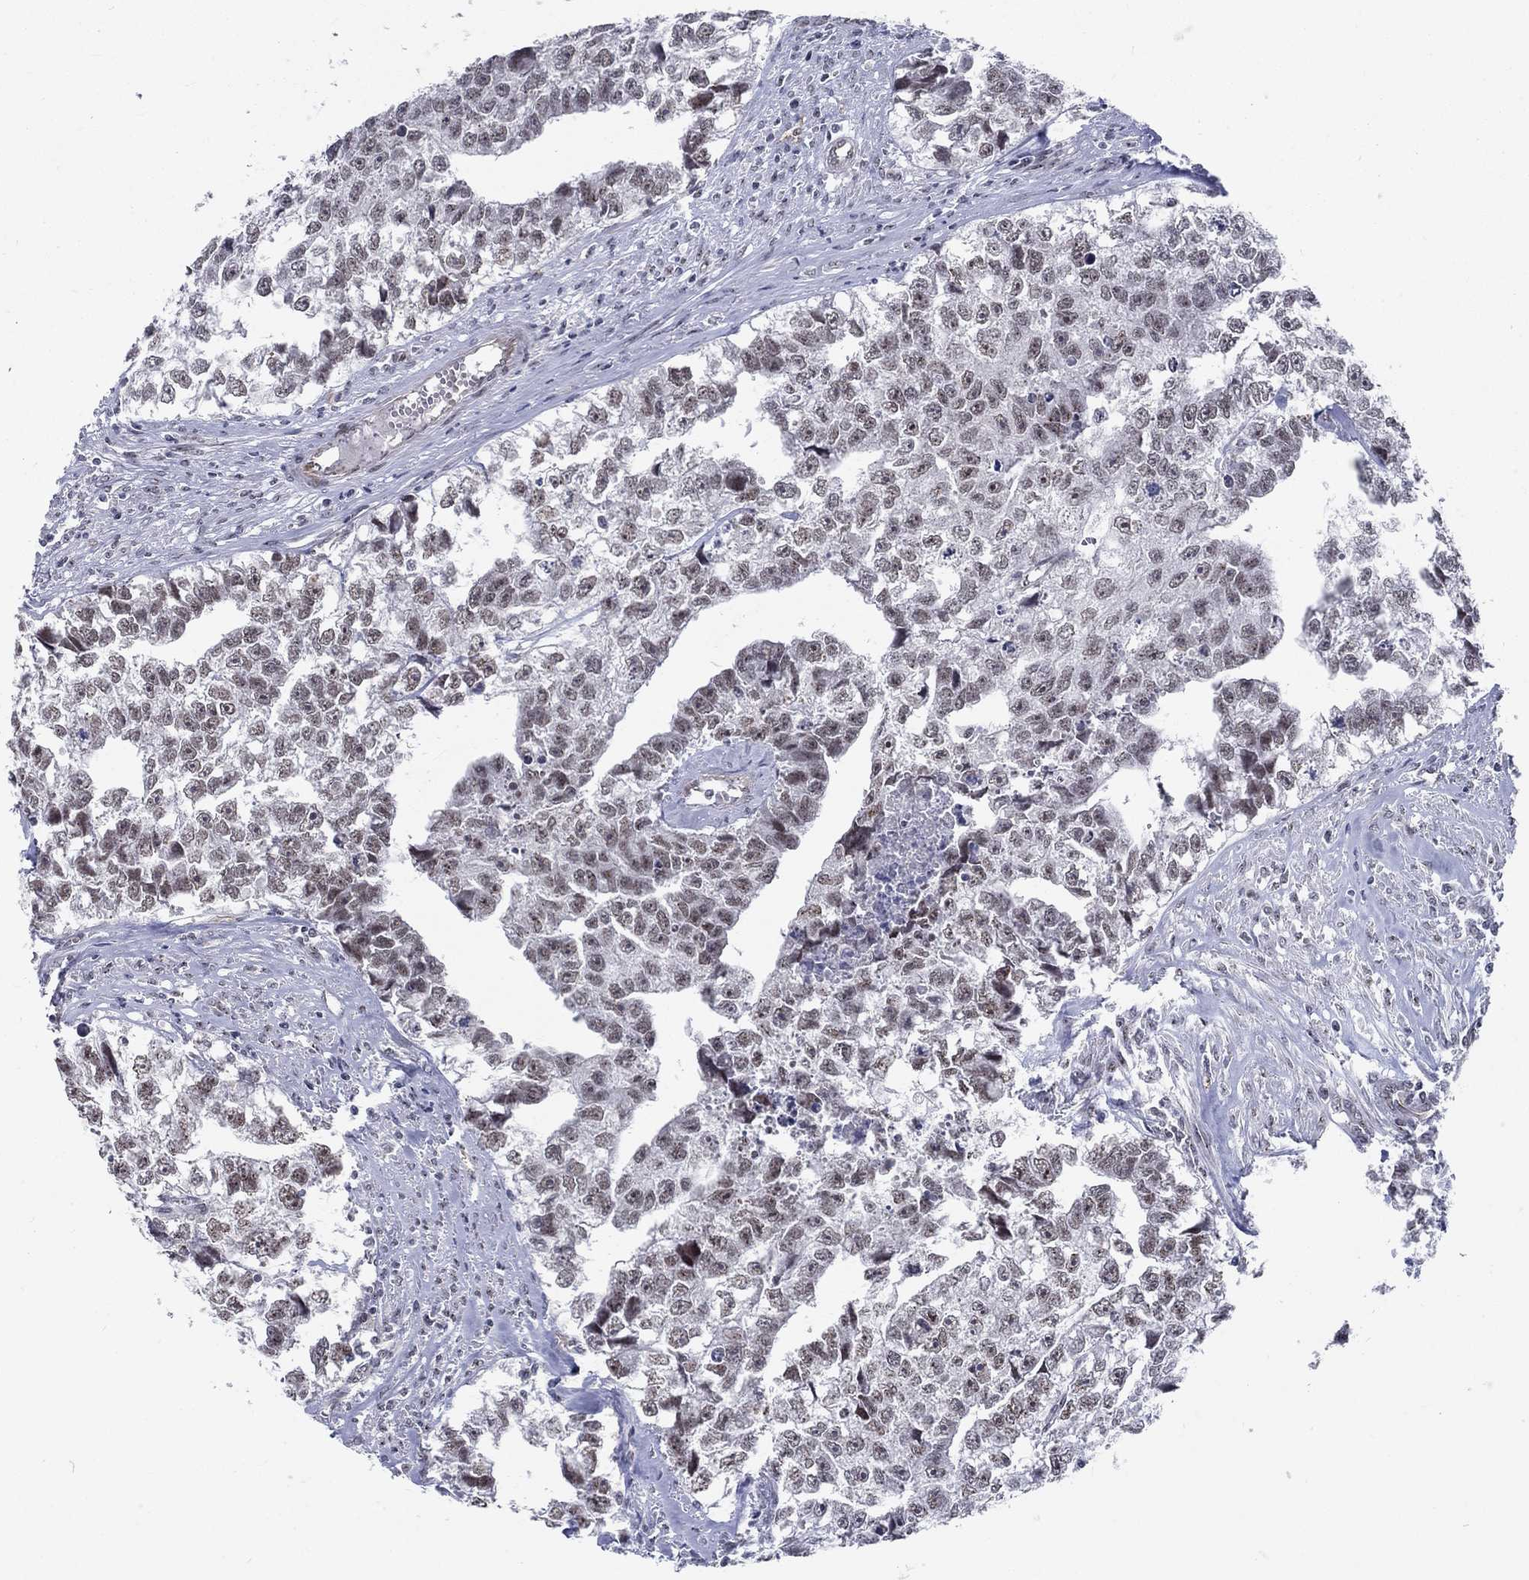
{"staining": {"intensity": "negative", "quantity": "none", "location": "none"}, "tissue": "testis cancer", "cell_type": "Tumor cells", "image_type": "cancer", "snomed": [{"axis": "morphology", "description": "Carcinoma, Embryonal, NOS"}, {"axis": "morphology", "description": "Teratoma, malignant, NOS"}, {"axis": "topography", "description": "Testis"}], "caption": "High magnification brightfield microscopy of teratoma (malignant) (testis) stained with DAB (brown) and counterstained with hematoxylin (blue): tumor cells show no significant expression.", "gene": "ZBED1", "patient": {"sex": "male", "age": 44}}